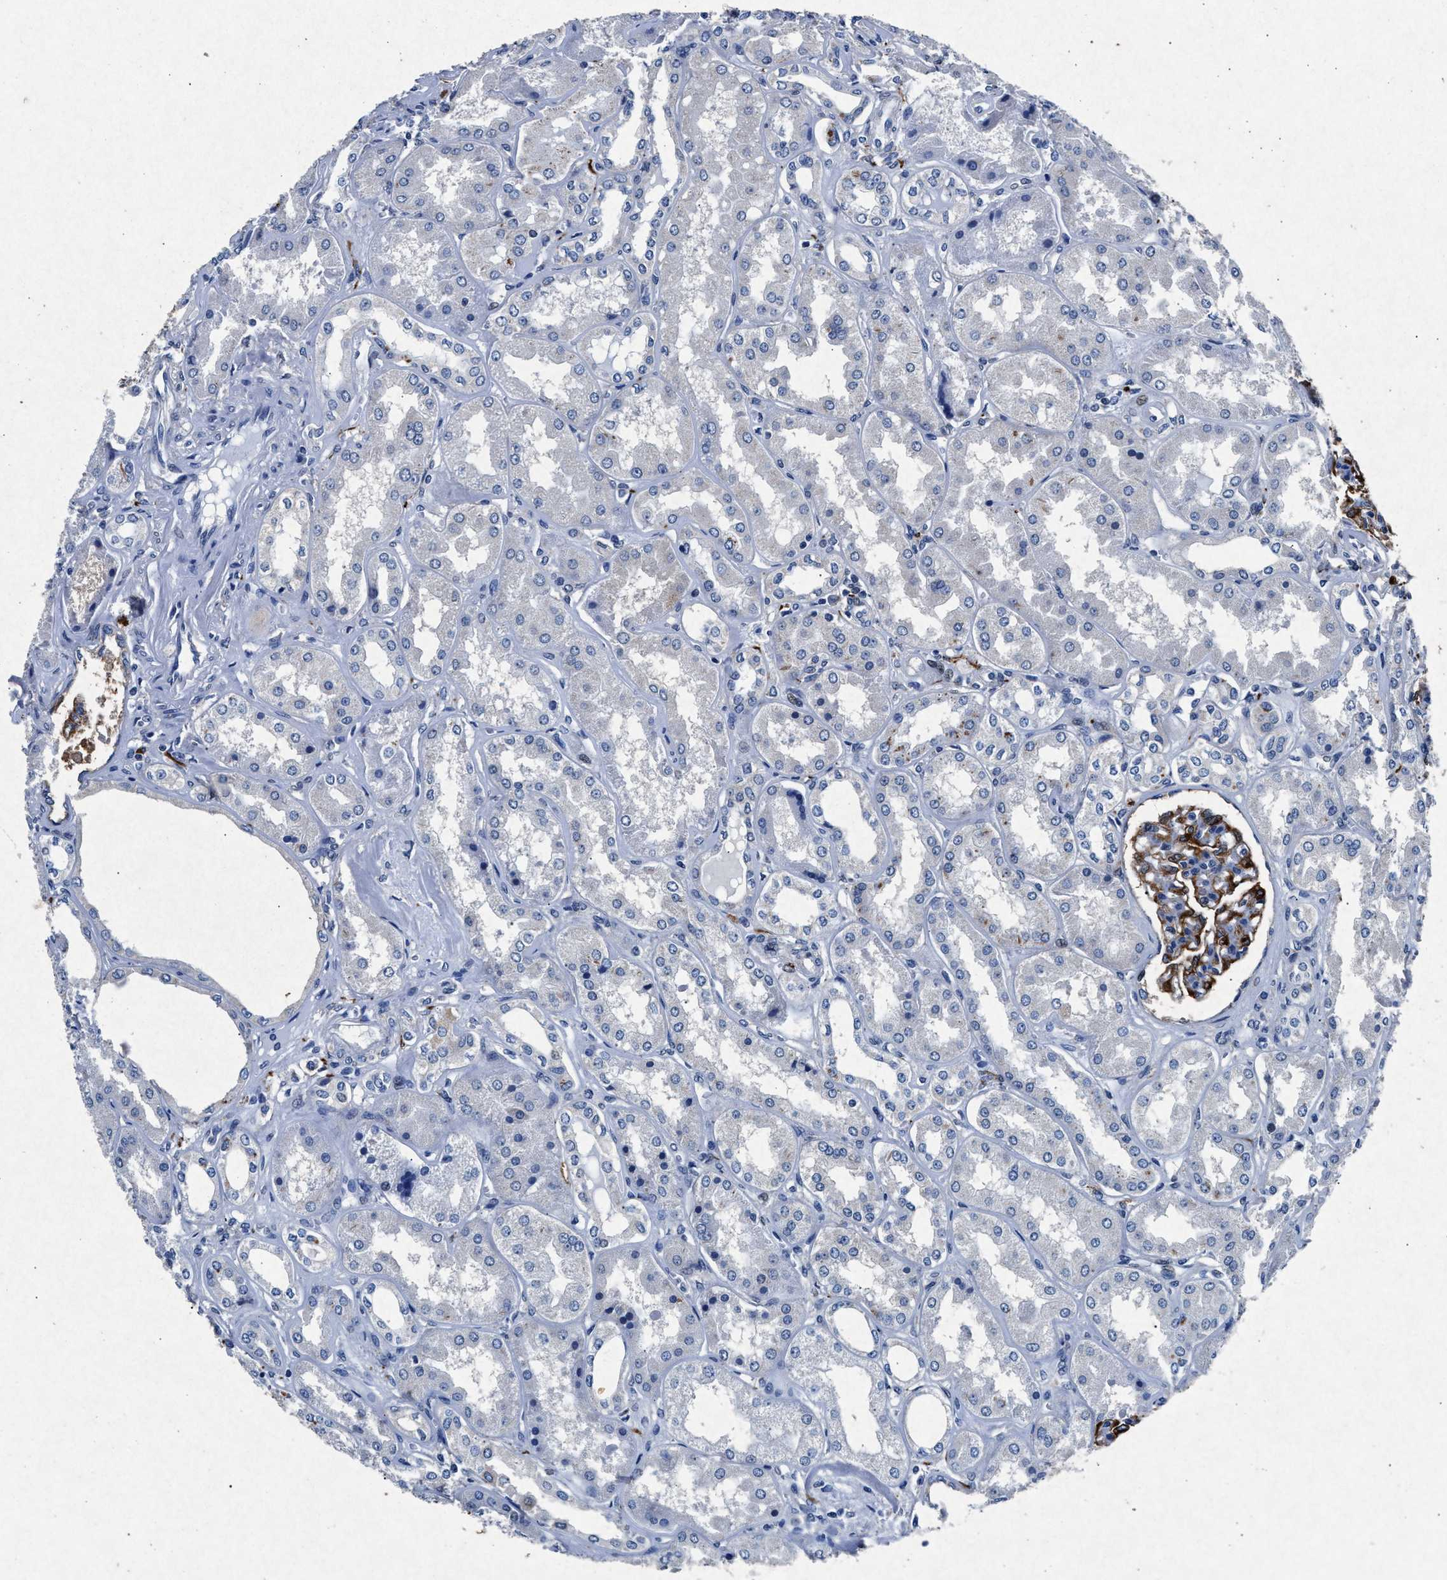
{"staining": {"intensity": "strong", "quantity": "25%-75%", "location": "cytoplasmic/membranous"}, "tissue": "kidney", "cell_type": "Cells in glomeruli", "image_type": "normal", "snomed": [{"axis": "morphology", "description": "Normal tissue, NOS"}, {"axis": "topography", "description": "Kidney"}], "caption": "The photomicrograph demonstrates staining of normal kidney, revealing strong cytoplasmic/membranous protein expression (brown color) within cells in glomeruli.", "gene": "MAP6", "patient": {"sex": "female", "age": 56}}